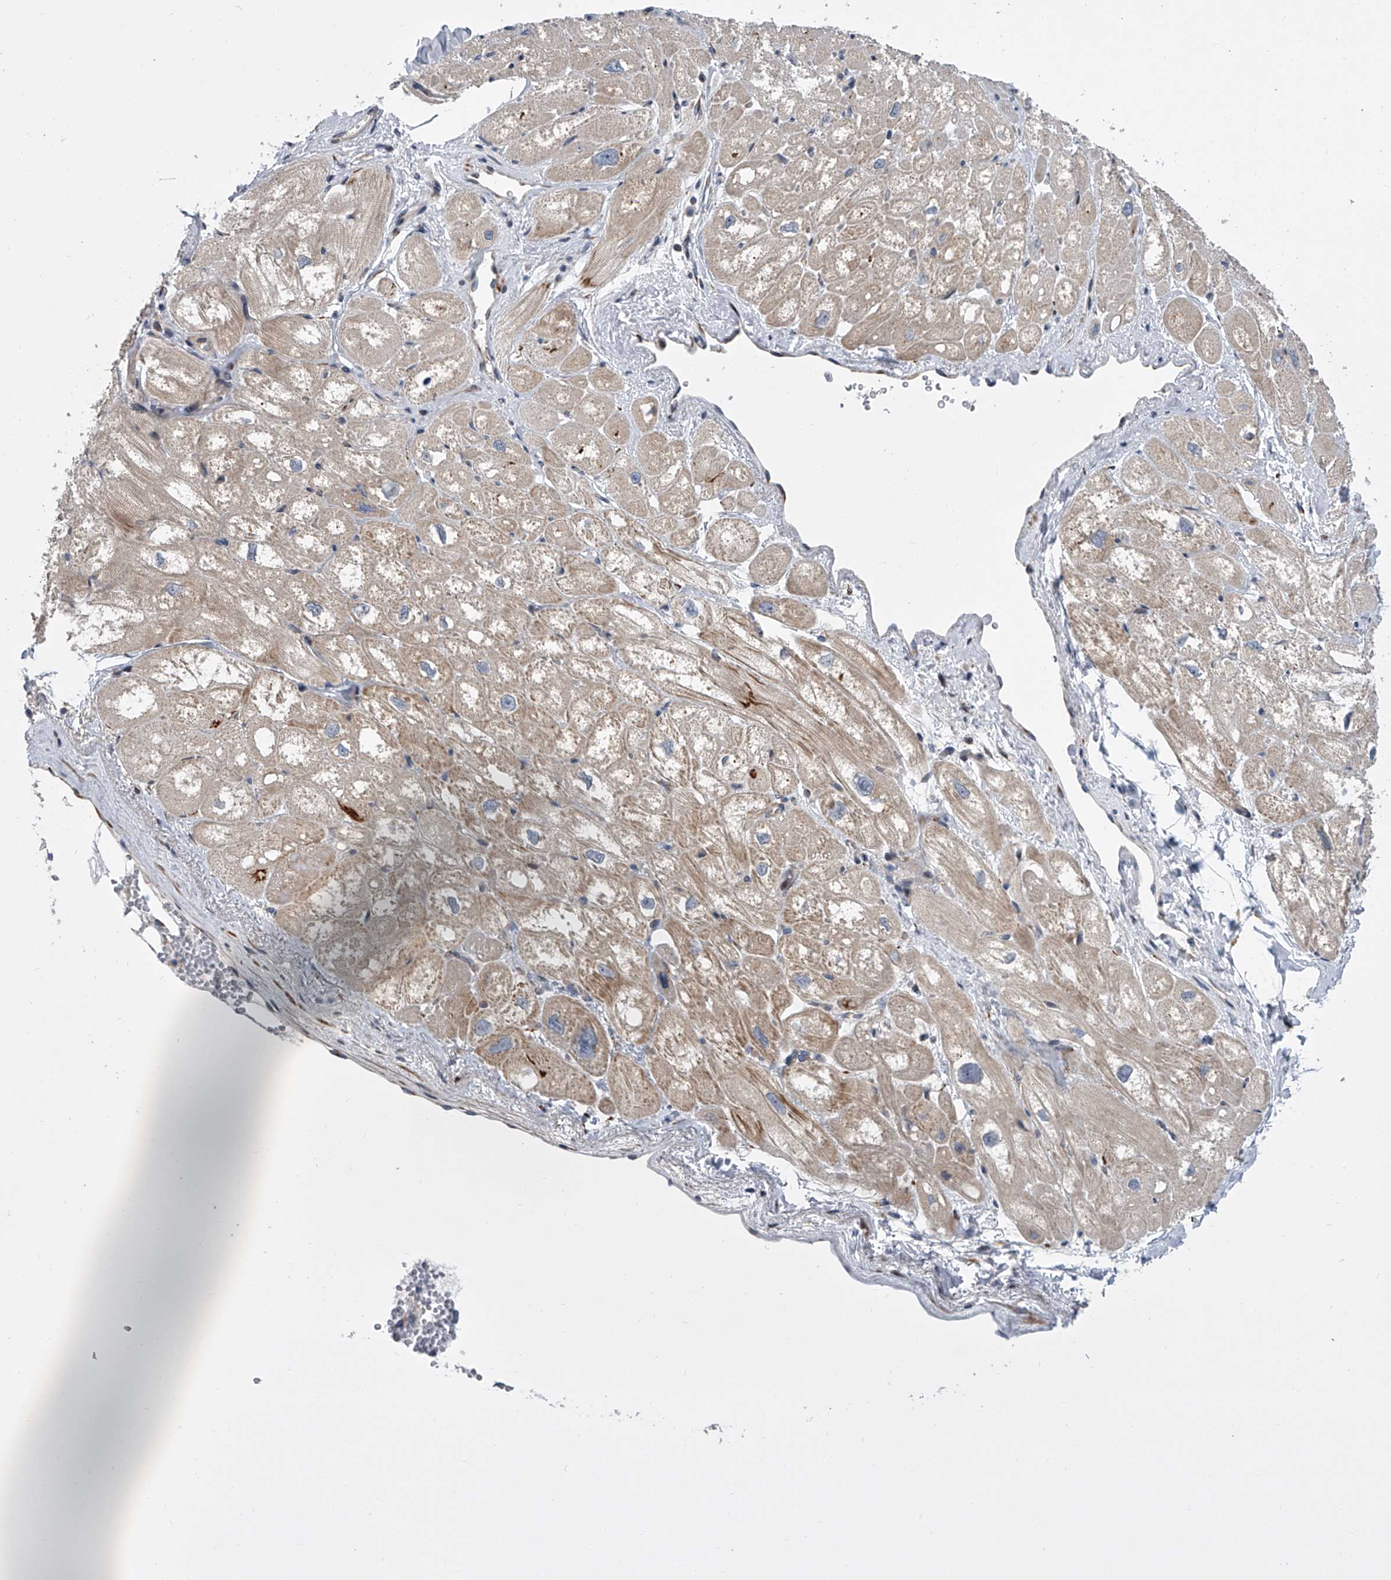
{"staining": {"intensity": "moderate", "quantity": "25%-75%", "location": "cytoplasmic/membranous"}, "tissue": "heart muscle", "cell_type": "Cardiomyocytes", "image_type": "normal", "snomed": [{"axis": "morphology", "description": "Normal tissue, NOS"}, {"axis": "topography", "description": "Heart"}], "caption": "A medium amount of moderate cytoplasmic/membranous expression is present in about 25%-75% of cardiomyocytes in unremarkable heart muscle. (IHC, brightfield microscopy, high magnification).", "gene": "DLGAP2", "patient": {"sex": "male", "age": 50}}